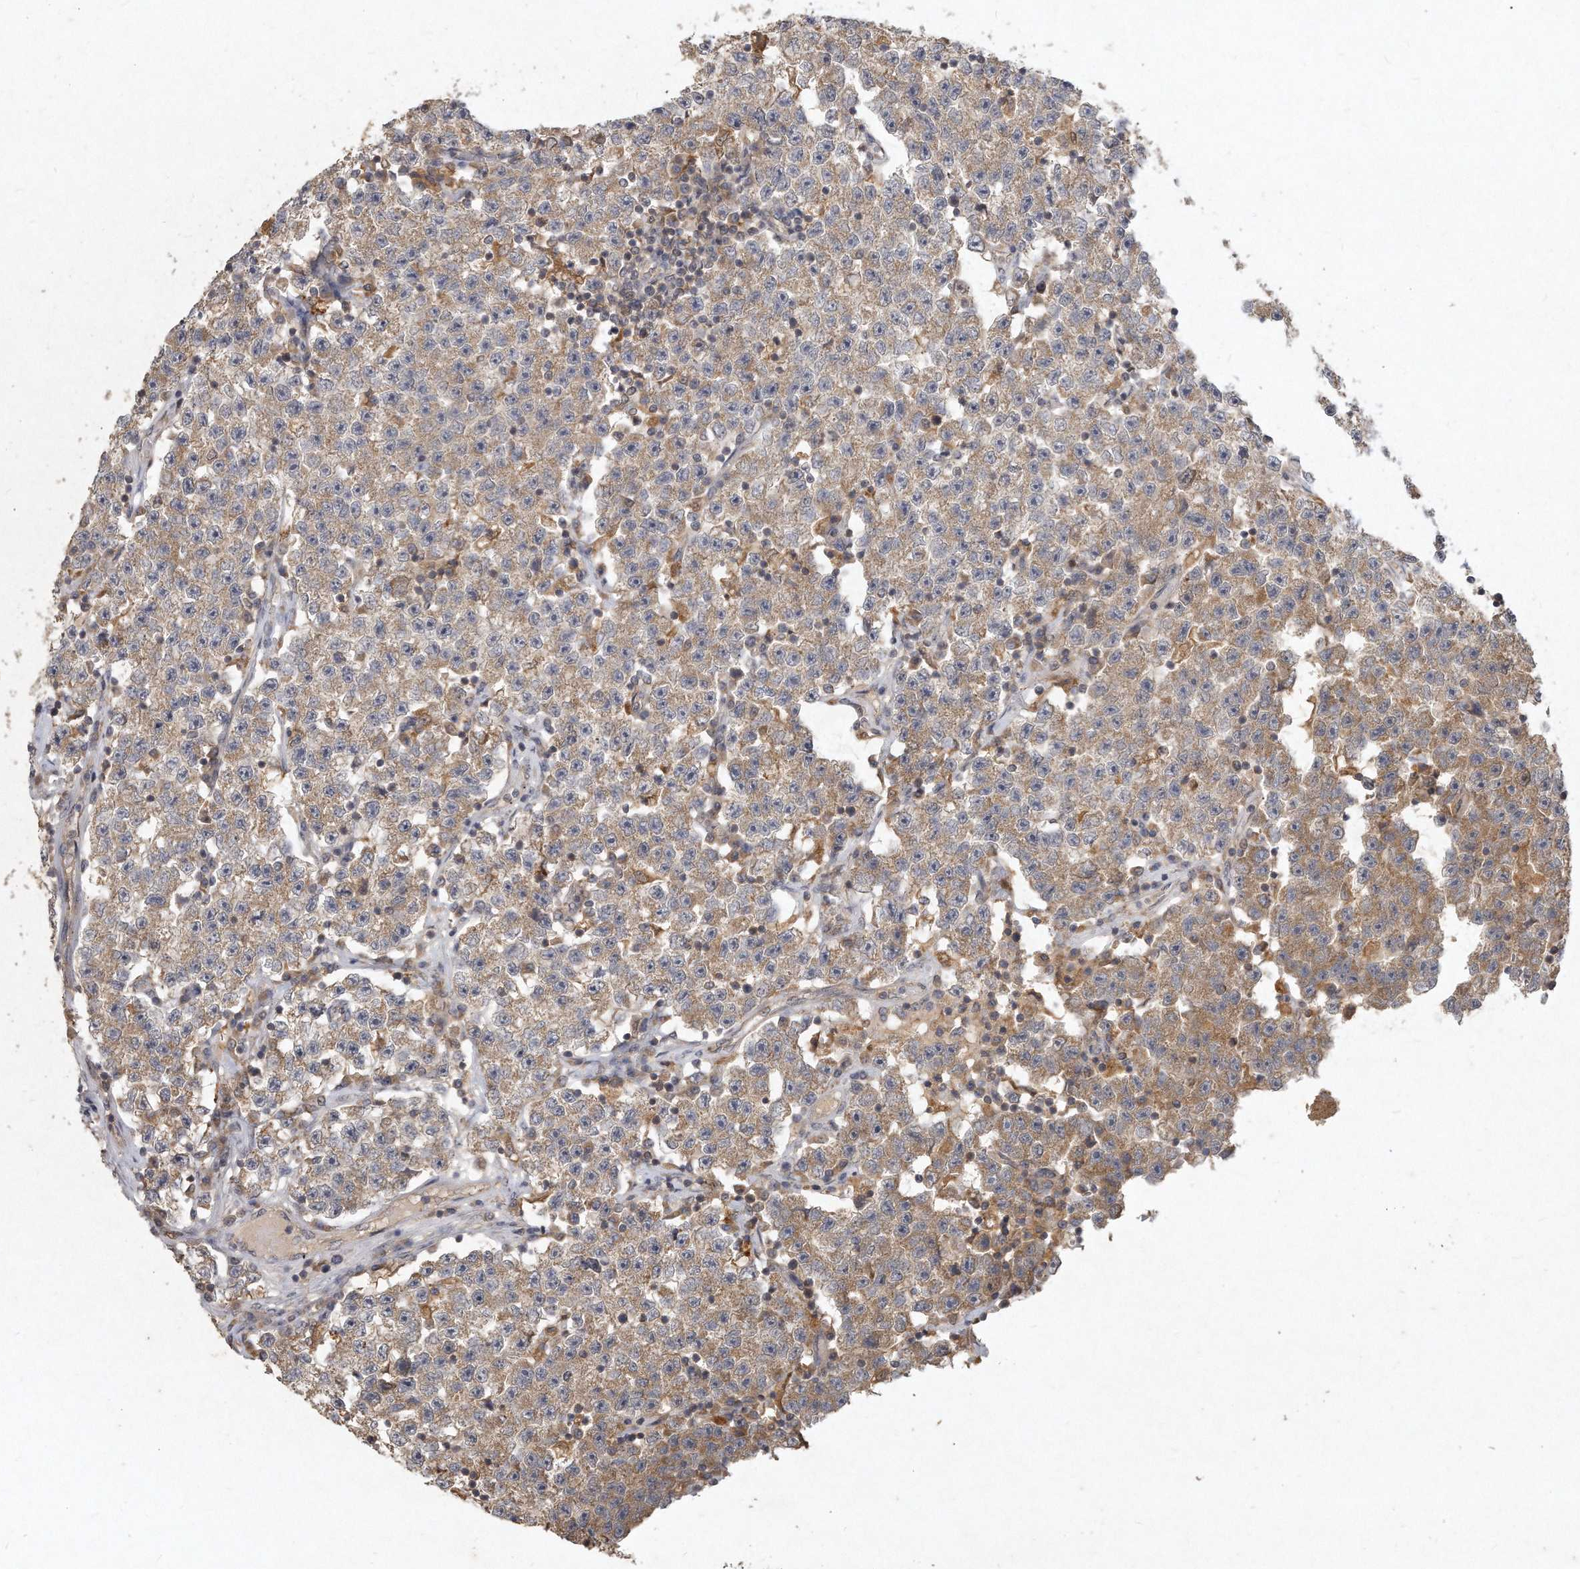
{"staining": {"intensity": "moderate", "quantity": "25%-75%", "location": "cytoplasmic/membranous"}, "tissue": "testis cancer", "cell_type": "Tumor cells", "image_type": "cancer", "snomed": [{"axis": "morphology", "description": "Seminoma, NOS"}, {"axis": "topography", "description": "Testis"}], "caption": "High-magnification brightfield microscopy of testis seminoma stained with DAB (3,3'-diaminobenzidine) (brown) and counterstained with hematoxylin (blue). tumor cells exhibit moderate cytoplasmic/membranous staining is seen in about25%-75% of cells.", "gene": "LGALS8", "patient": {"sex": "male", "age": 22}}